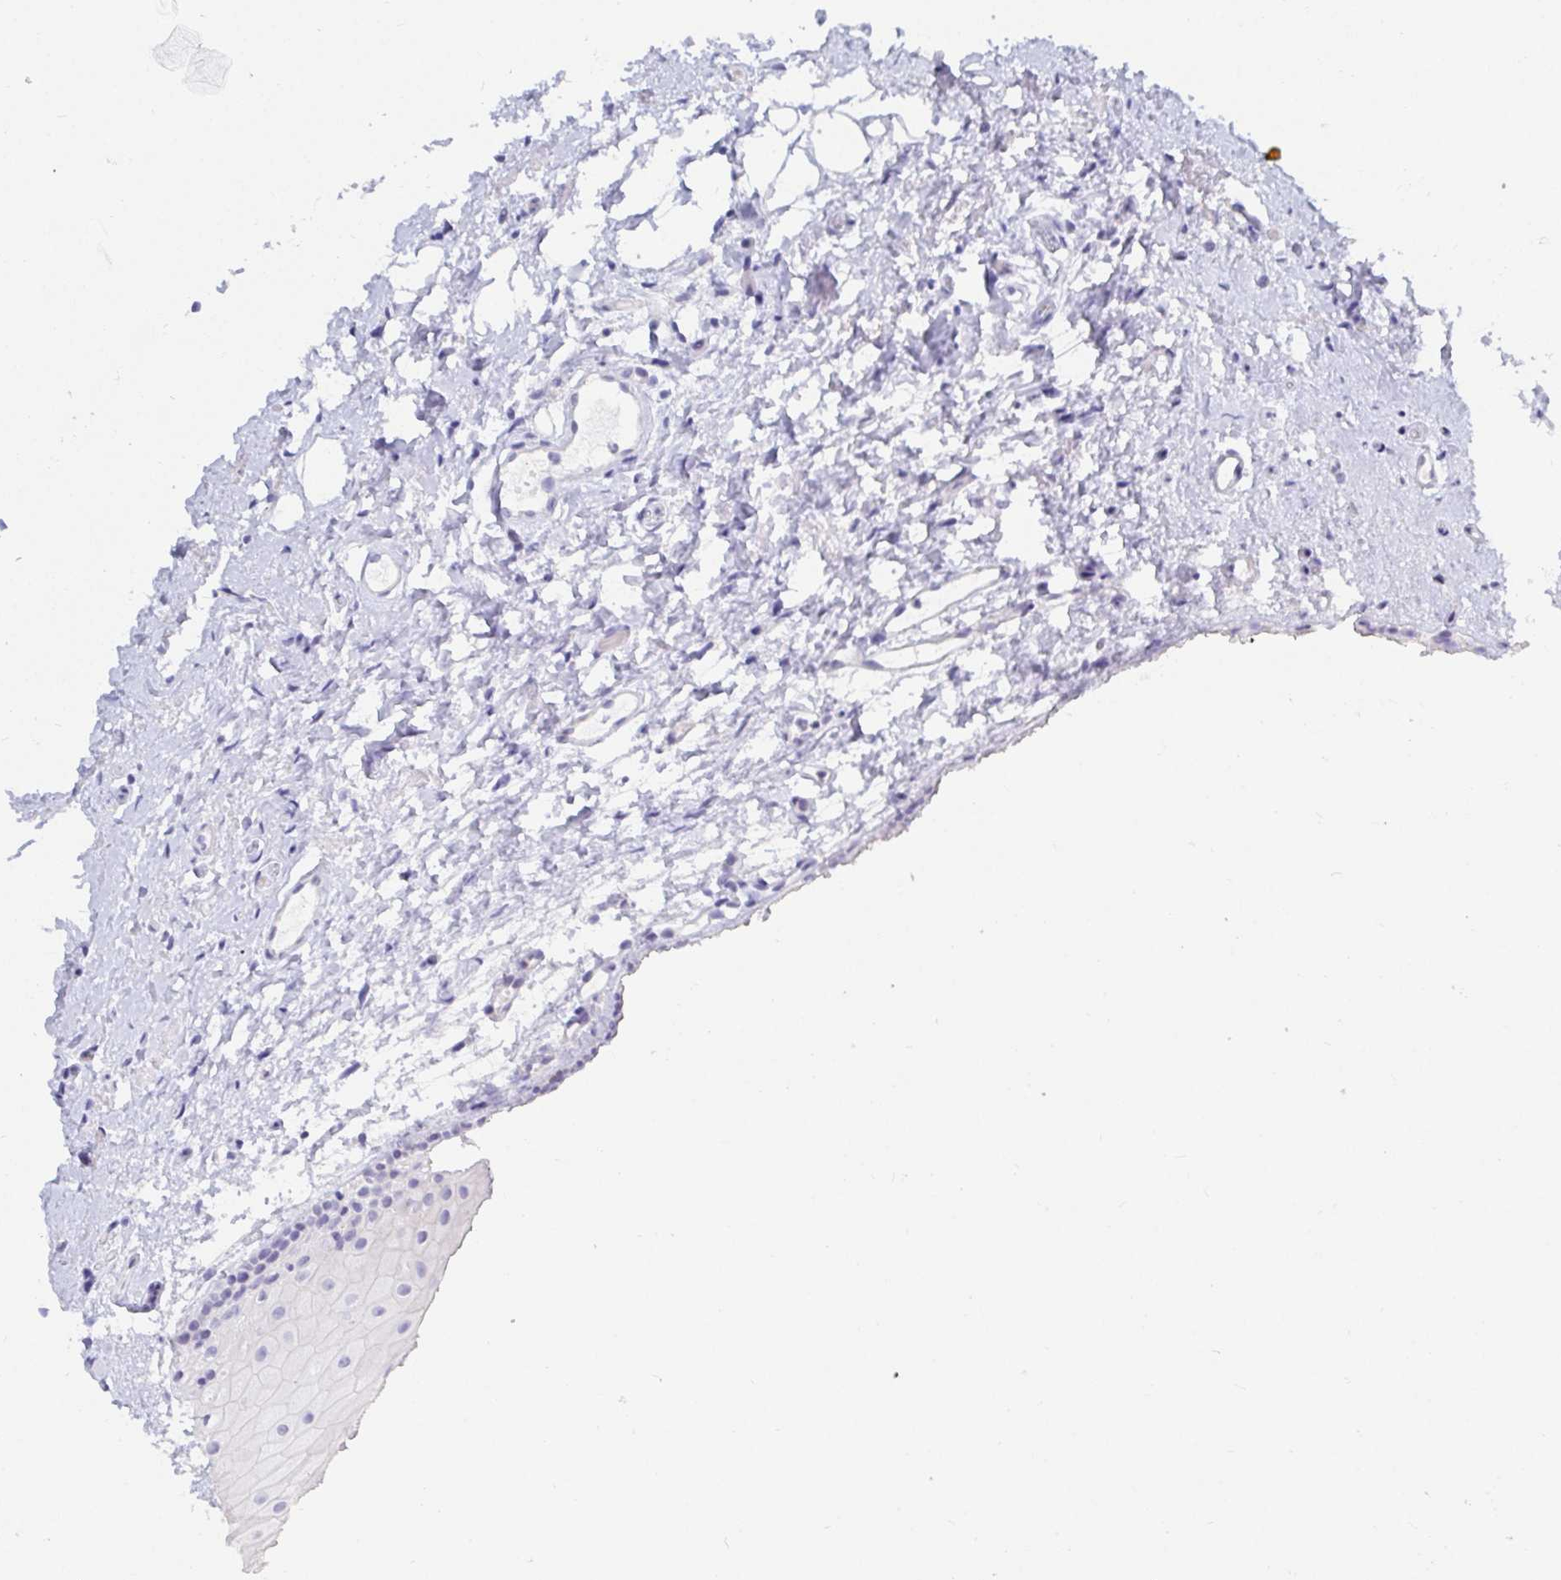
{"staining": {"intensity": "negative", "quantity": "none", "location": "none"}, "tissue": "oral mucosa", "cell_type": "Squamous epithelial cells", "image_type": "normal", "snomed": [{"axis": "morphology", "description": "Normal tissue, NOS"}, {"axis": "topography", "description": "Oral tissue"}], "caption": "The micrograph demonstrates no staining of squamous epithelial cells in benign oral mucosa. Nuclei are stained in blue.", "gene": "OR10K1", "patient": {"sex": "female", "age": 82}}